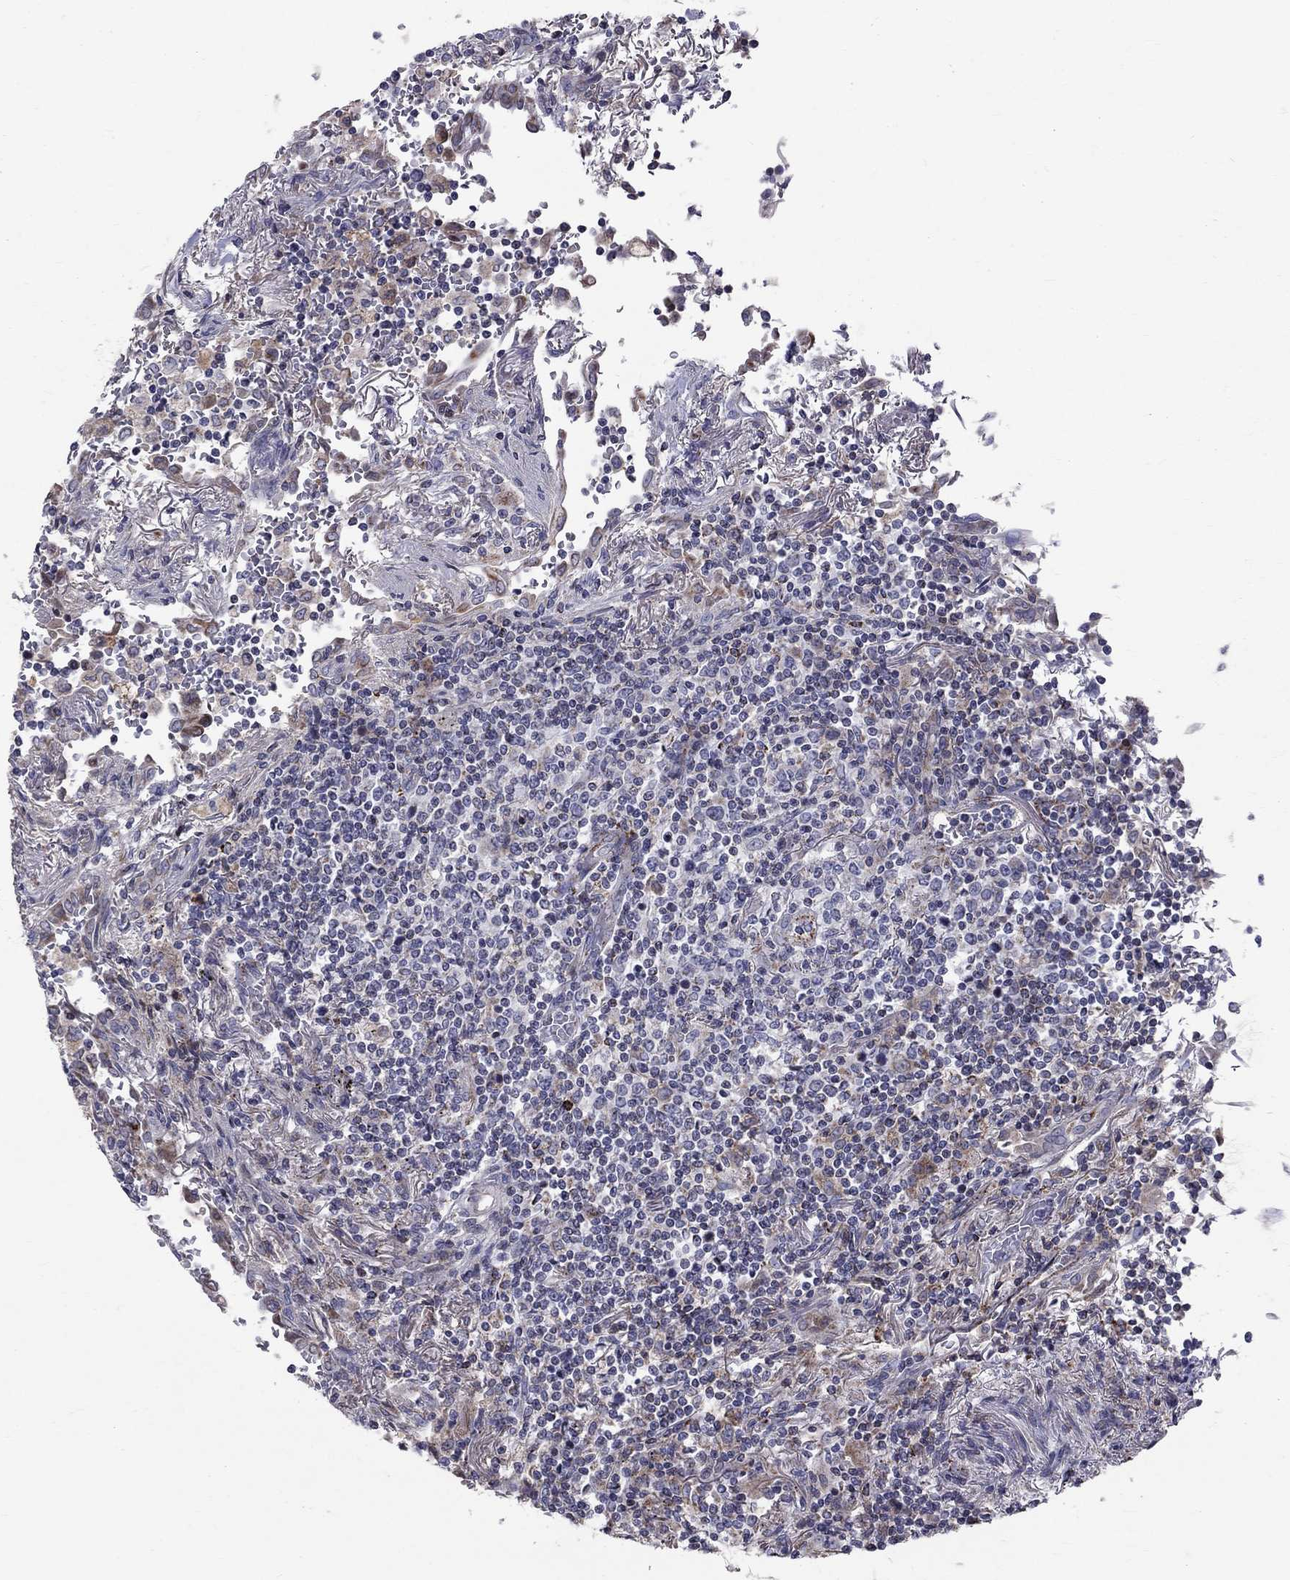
{"staining": {"intensity": "negative", "quantity": "none", "location": "none"}, "tissue": "lymphoma", "cell_type": "Tumor cells", "image_type": "cancer", "snomed": [{"axis": "morphology", "description": "Malignant lymphoma, non-Hodgkin's type, High grade"}, {"axis": "topography", "description": "Lung"}], "caption": "This micrograph is of lymphoma stained with immunohistochemistry to label a protein in brown with the nuclei are counter-stained blue. There is no expression in tumor cells.", "gene": "SLC4A10", "patient": {"sex": "male", "age": 79}}